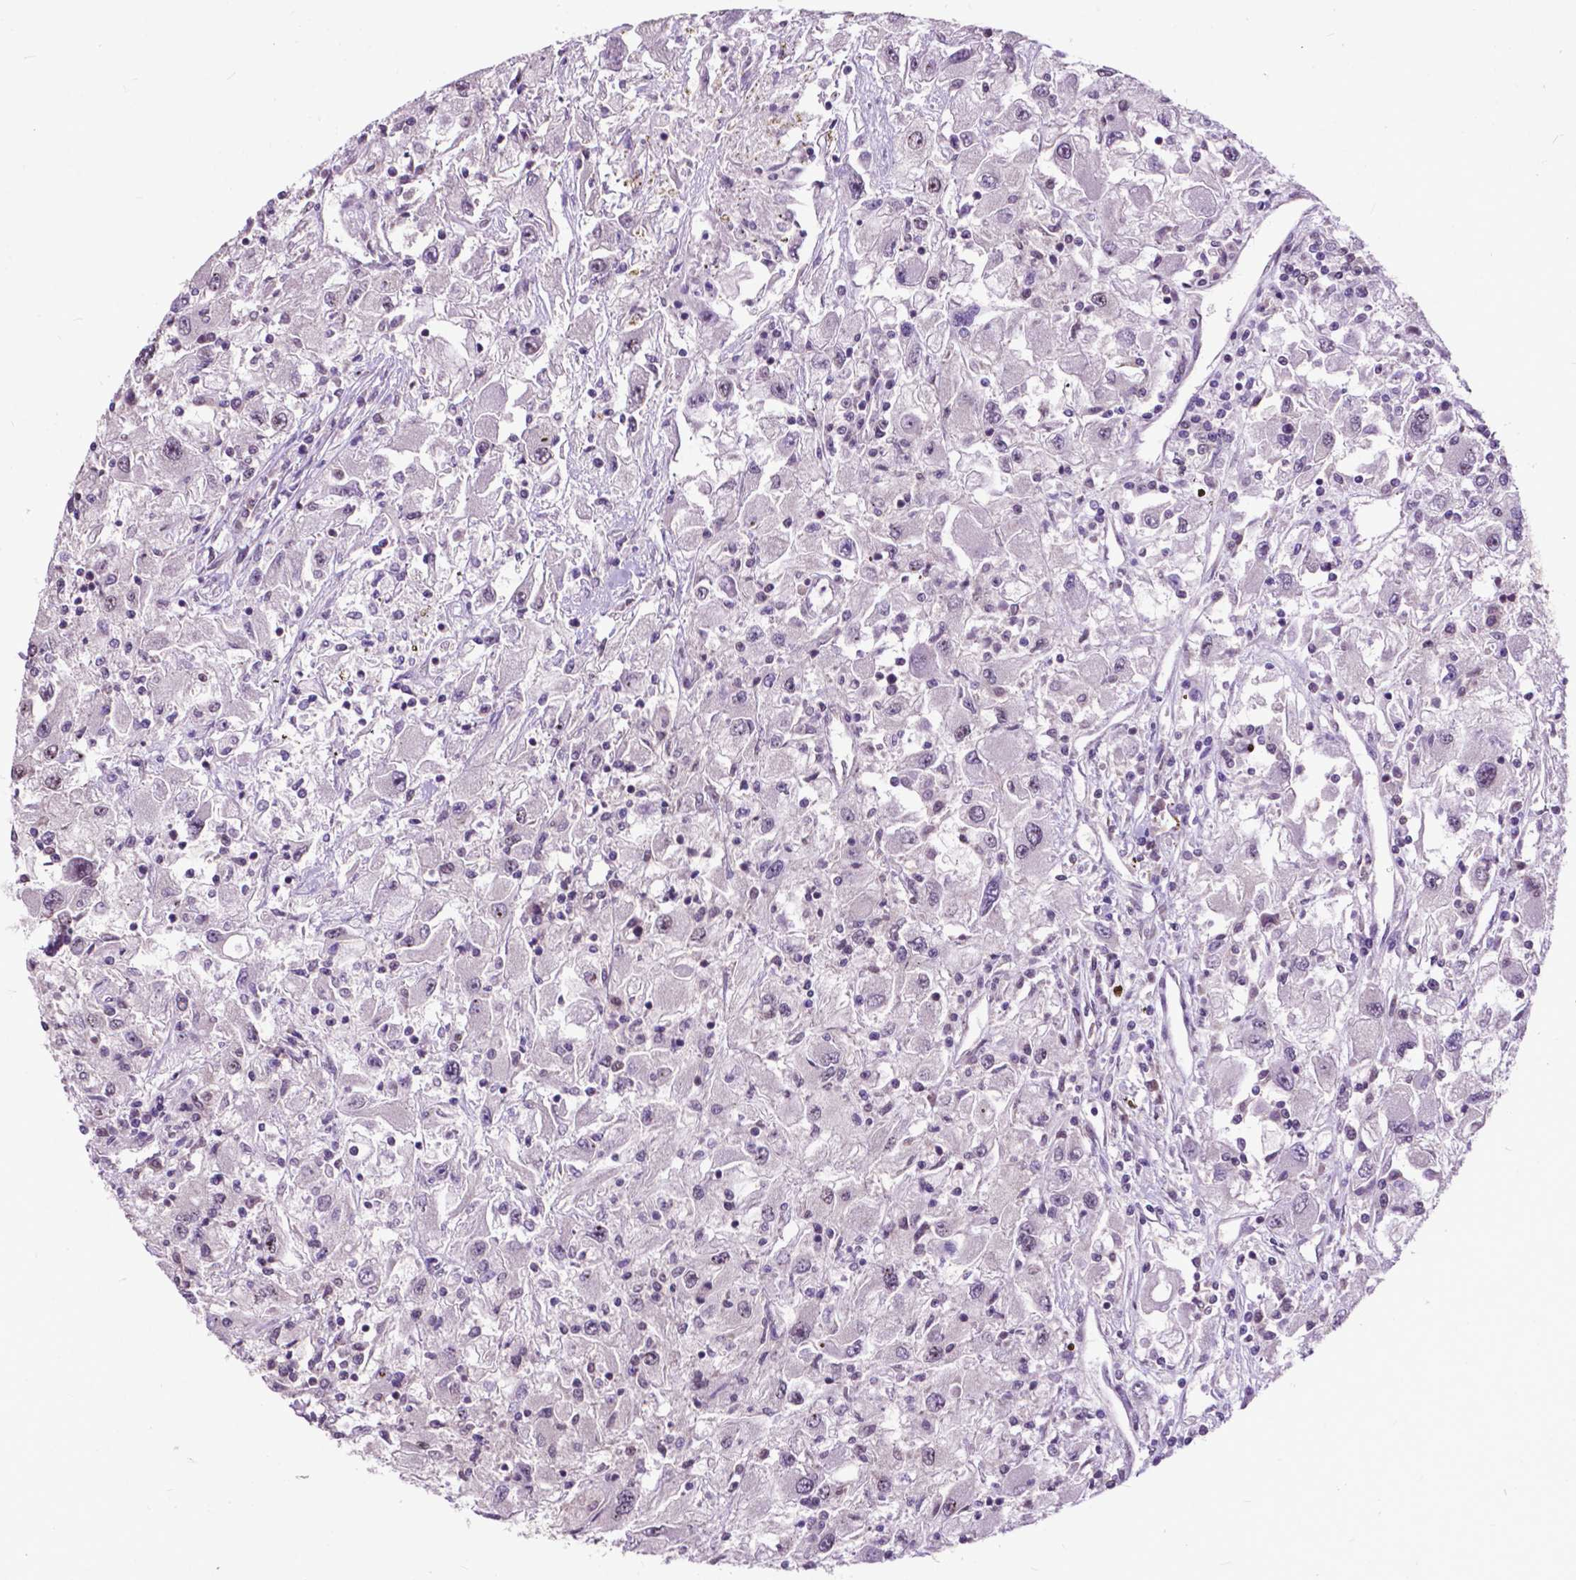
{"staining": {"intensity": "negative", "quantity": "none", "location": "none"}, "tissue": "renal cancer", "cell_type": "Tumor cells", "image_type": "cancer", "snomed": [{"axis": "morphology", "description": "Adenocarcinoma, NOS"}, {"axis": "topography", "description": "Kidney"}], "caption": "An immunohistochemistry (IHC) image of adenocarcinoma (renal) is shown. There is no staining in tumor cells of adenocarcinoma (renal).", "gene": "FAF1", "patient": {"sex": "female", "age": 67}}